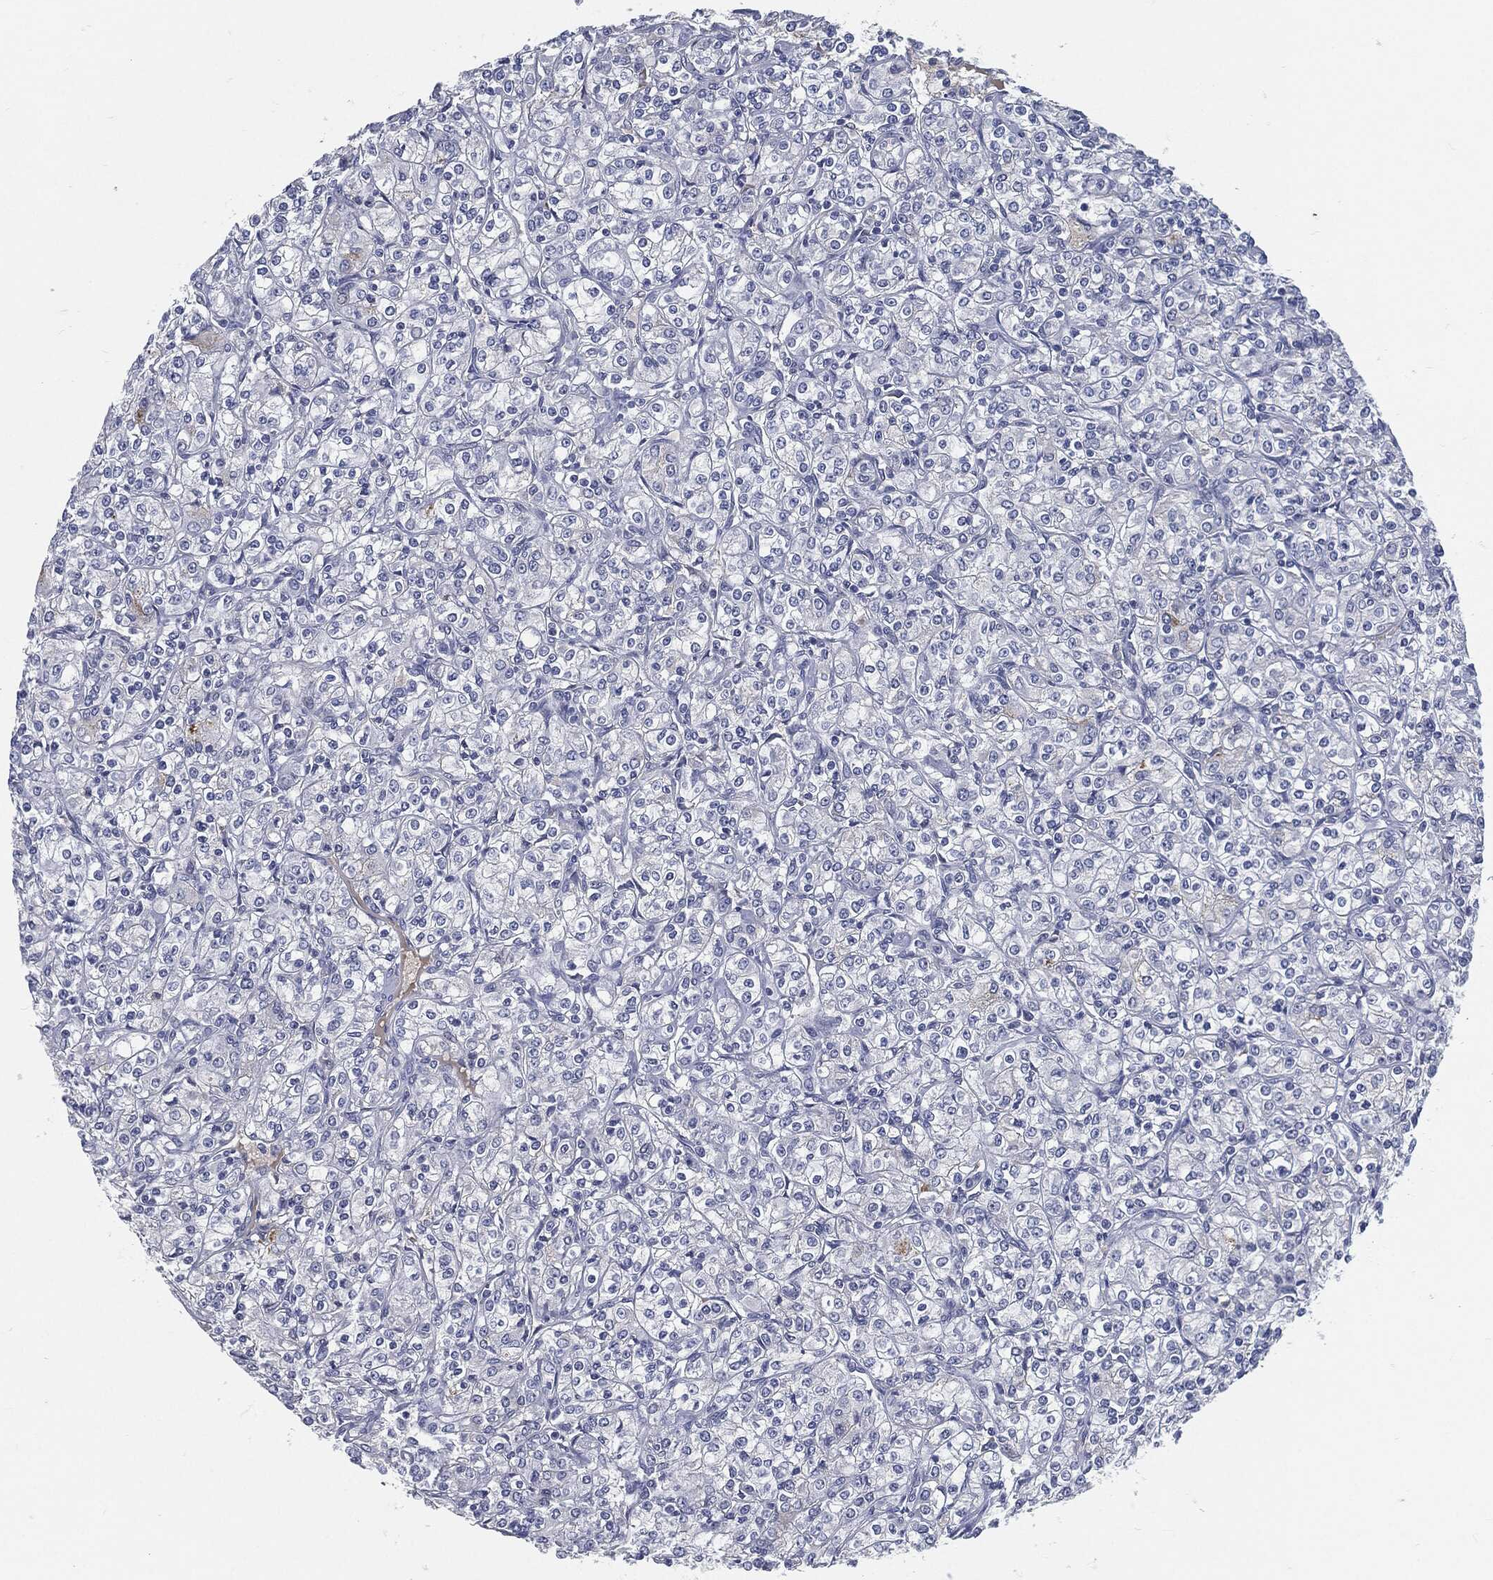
{"staining": {"intensity": "negative", "quantity": "none", "location": "none"}, "tissue": "renal cancer", "cell_type": "Tumor cells", "image_type": "cancer", "snomed": [{"axis": "morphology", "description": "Adenocarcinoma, NOS"}, {"axis": "topography", "description": "Kidney"}], "caption": "Renal adenocarcinoma was stained to show a protein in brown. There is no significant expression in tumor cells.", "gene": "MST1", "patient": {"sex": "male", "age": 77}}